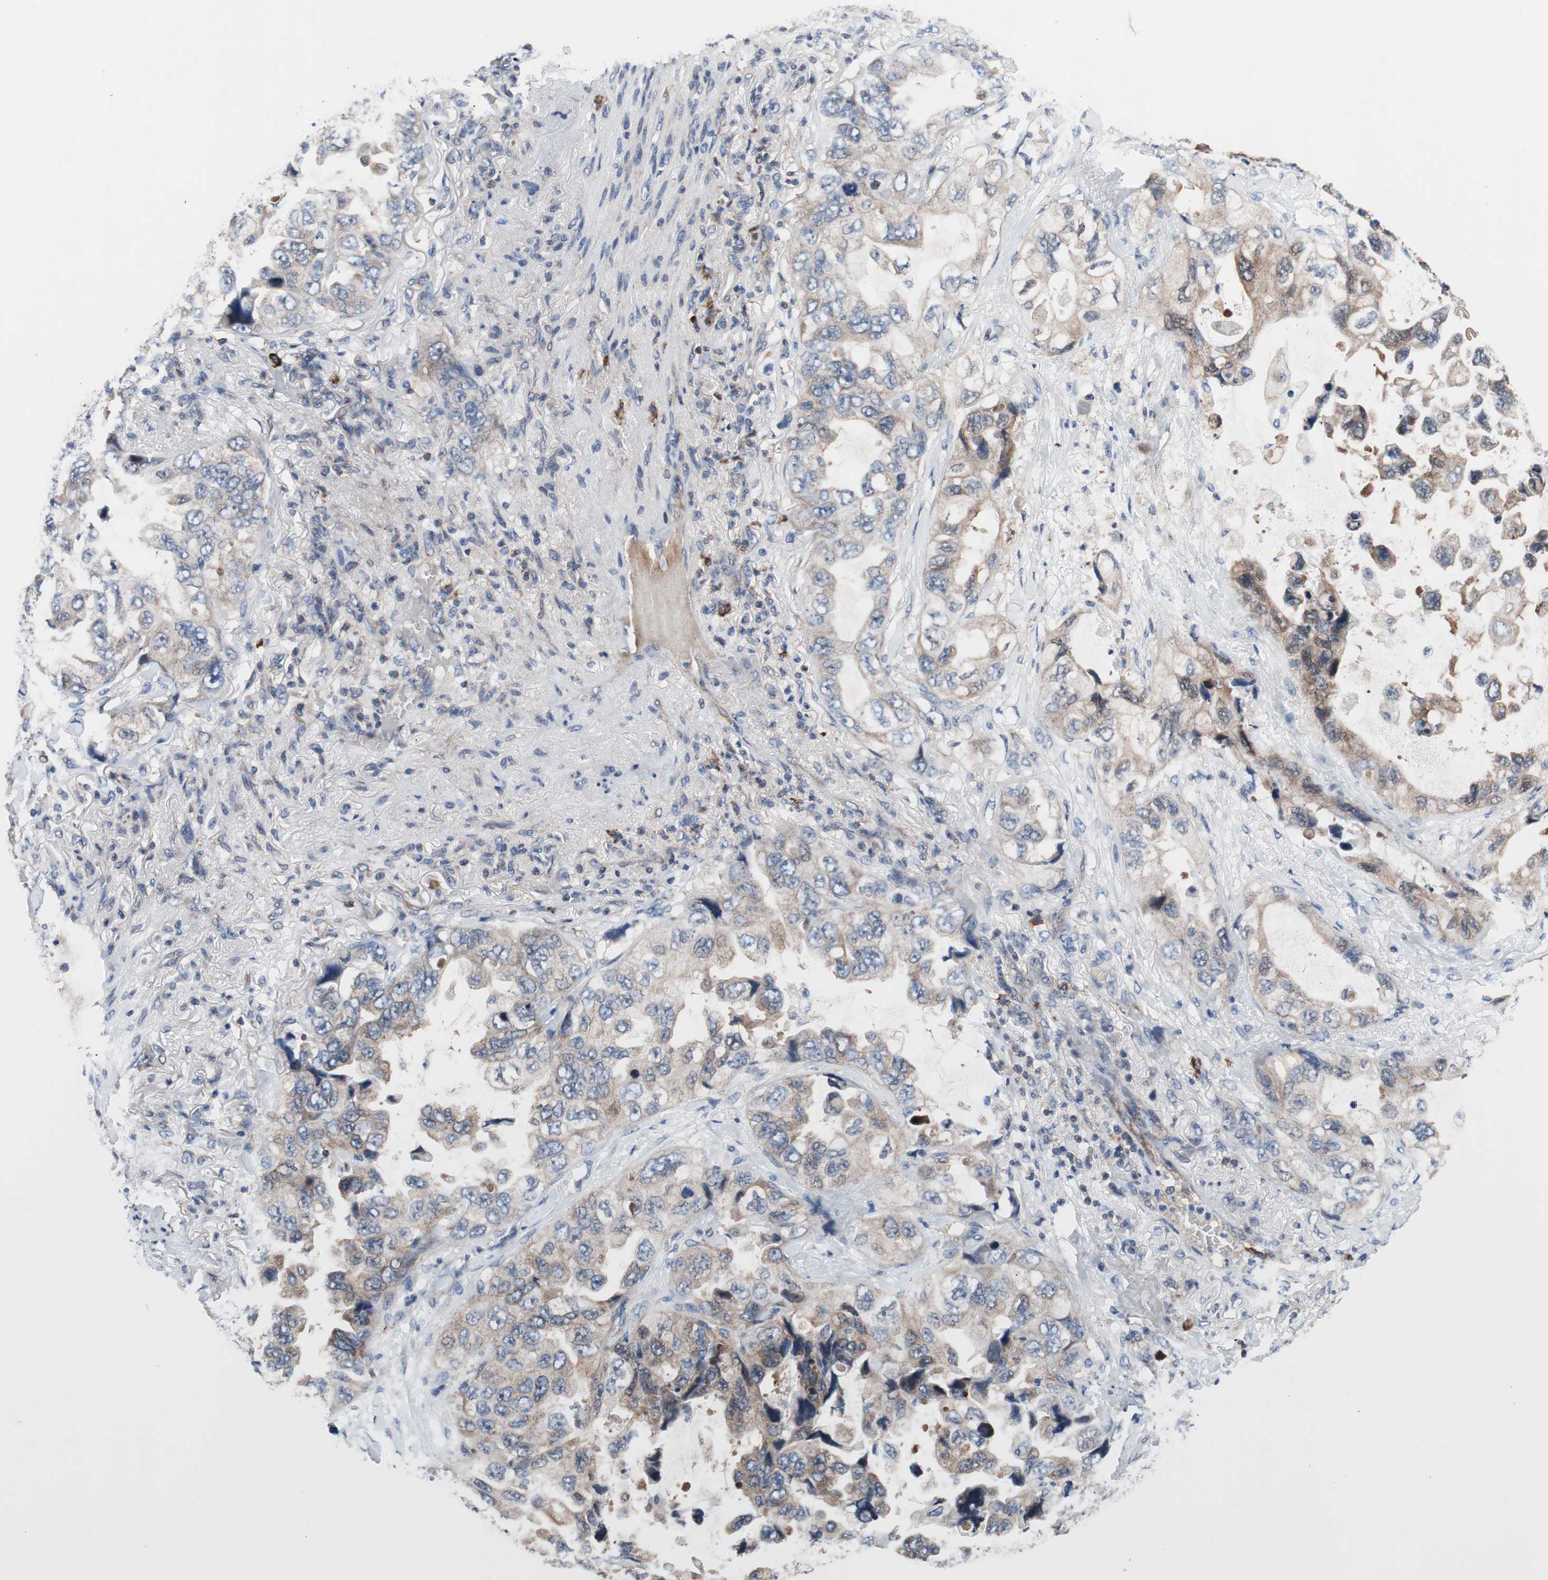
{"staining": {"intensity": "weak", "quantity": ">75%", "location": "cytoplasmic/membranous"}, "tissue": "lung cancer", "cell_type": "Tumor cells", "image_type": "cancer", "snomed": [{"axis": "morphology", "description": "Squamous cell carcinoma, NOS"}, {"axis": "topography", "description": "Lung"}], "caption": "Protein positivity by immunohistochemistry (IHC) shows weak cytoplasmic/membranous positivity in approximately >75% of tumor cells in lung squamous cell carcinoma.", "gene": "PRDX2", "patient": {"sex": "female", "age": 73}}